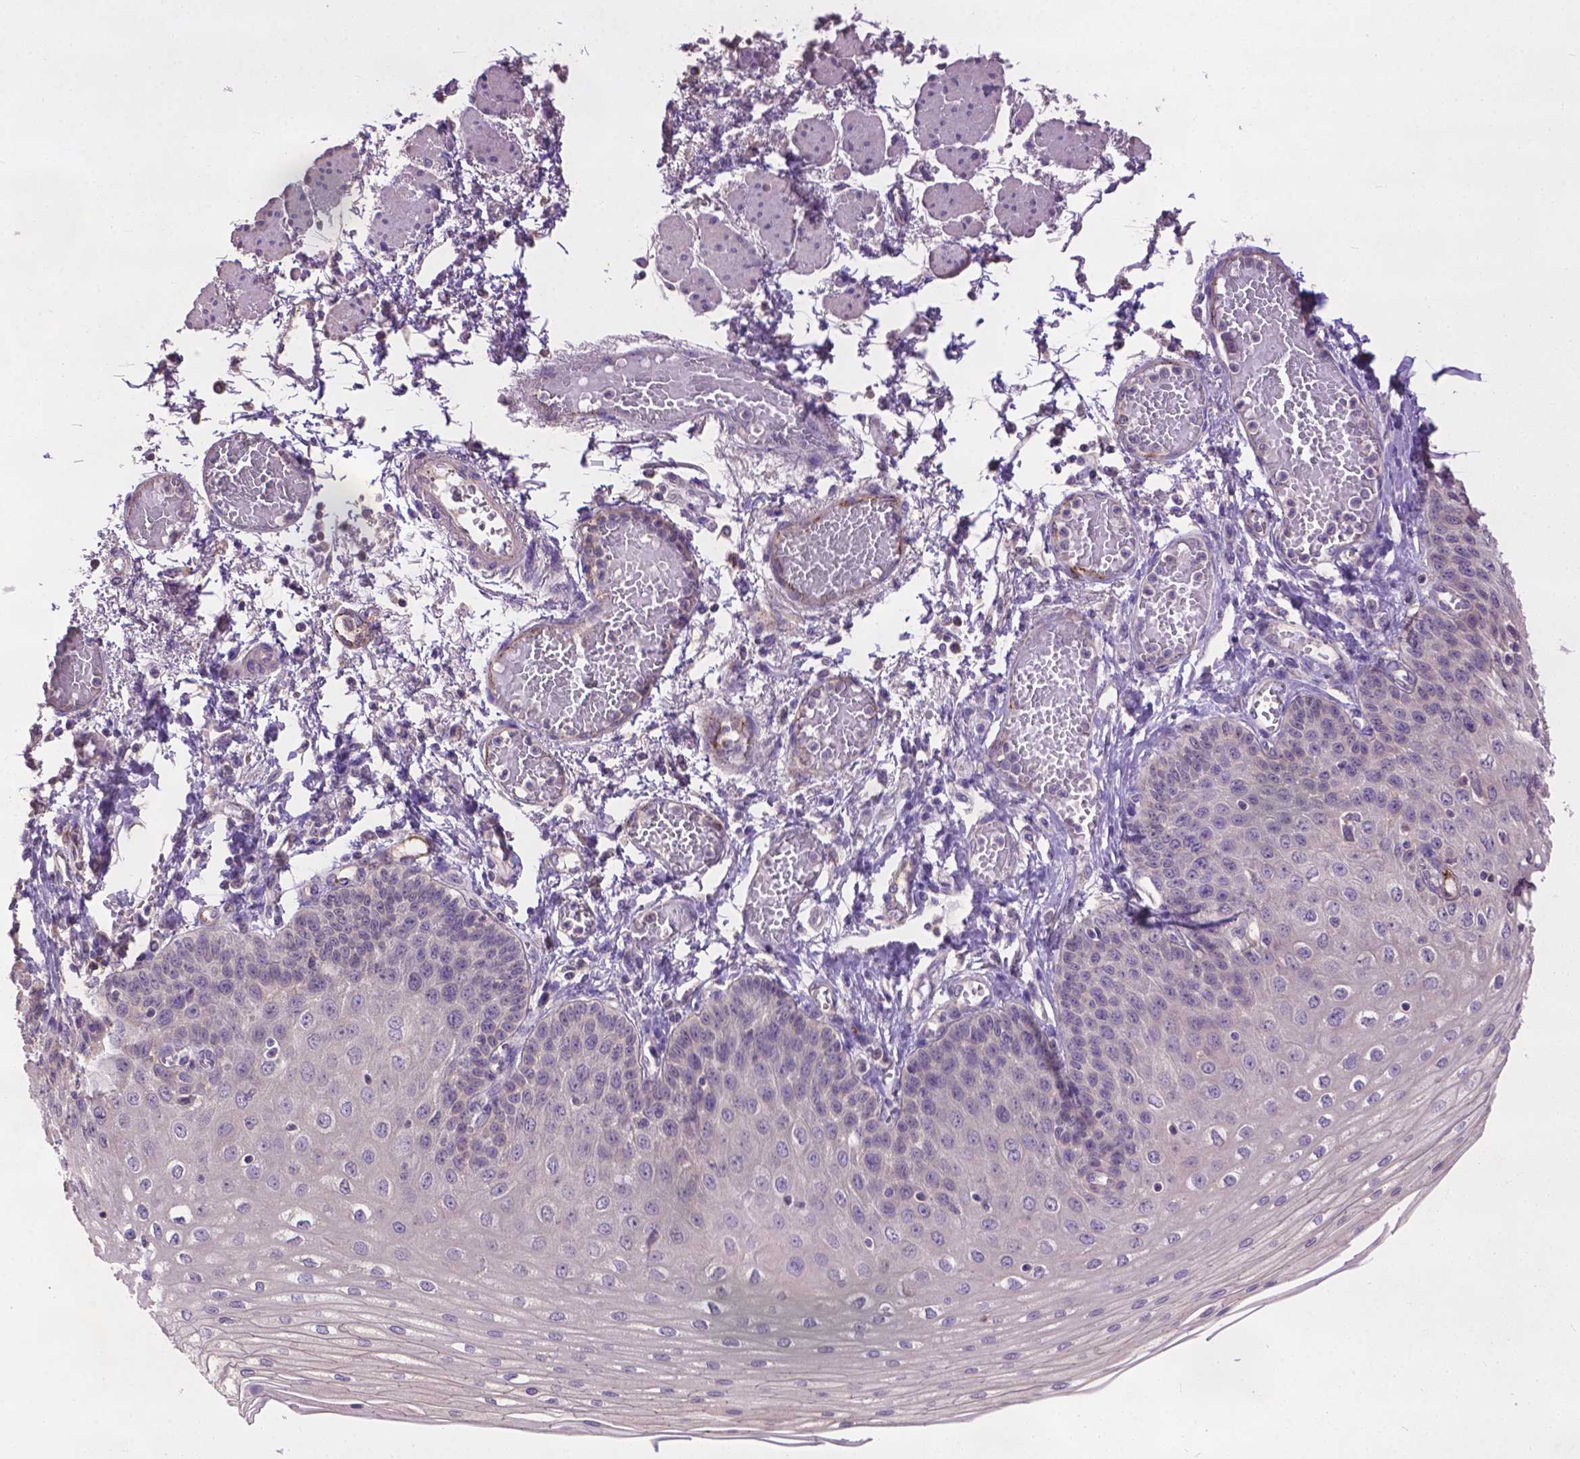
{"staining": {"intensity": "negative", "quantity": "none", "location": "none"}, "tissue": "esophagus", "cell_type": "Squamous epithelial cells", "image_type": "normal", "snomed": [{"axis": "morphology", "description": "Normal tissue, NOS"}, {"axis": "morphology", "description": "Adenocarcinoma, NOS"}, {"axis": "topography", "description": "Esophagus"}], "caption": "Human esophagus stained for a protein using immunohistochemistry demonstrates no staining in squamous epithelial cells.", "gene": "ZNF337", "patient": {"sex": "male", "age": 81}}